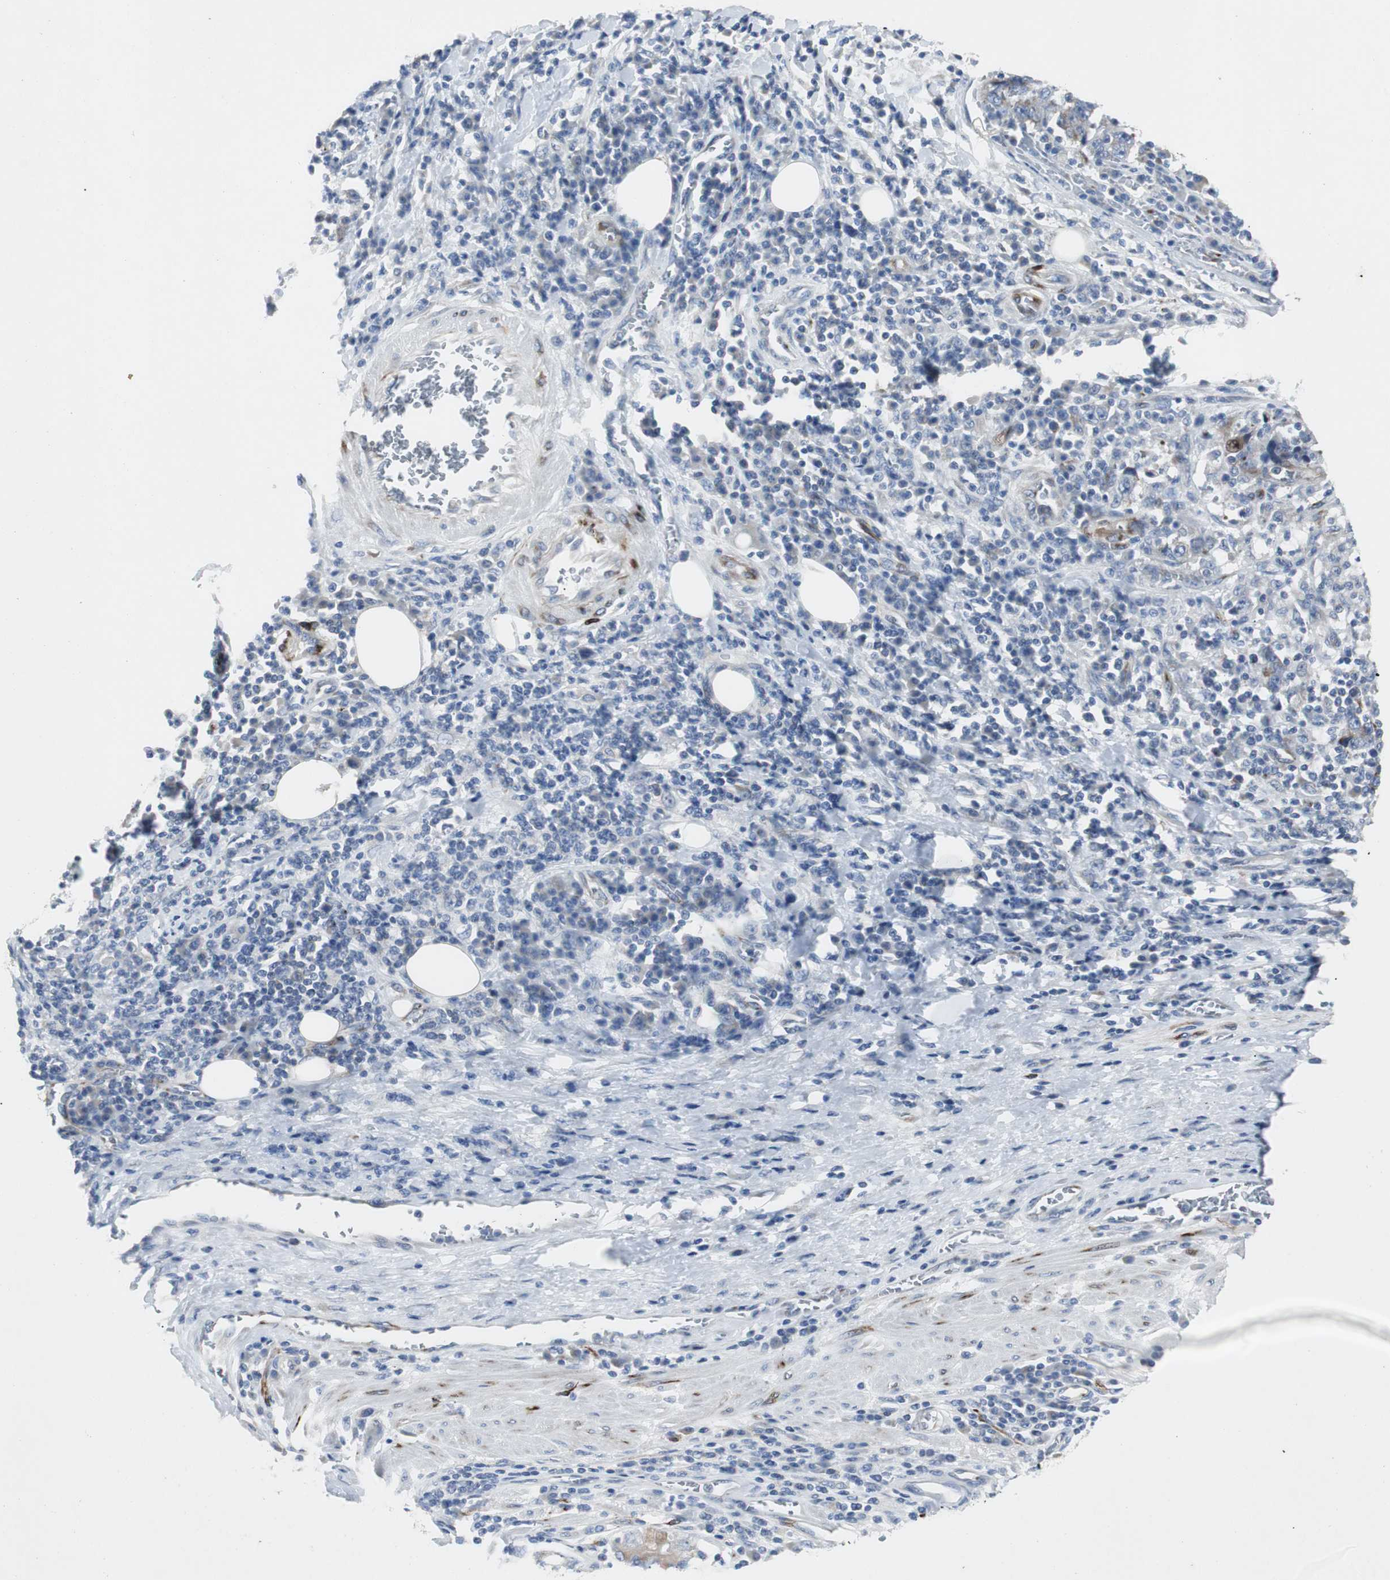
{"staining": {"intensity": "moderate", "quantity": "25%-75%", "location": "cytoplasmic/membranous"}, "tissue": "stomach cancer", "cell_type": "Tumor cells", "image_type": "cancer", "snomed": [{"axis": "morphology", "description": "Normal tissue, NOS"}, {"axis": "morphology", "description": "Adenocarcinoma, NOS"}, {"axis": "topography", "description": "Stomach, upper"}, {"axis": "topography", "description": "Stomach"}], "caption": "Brown immunohistochemical staining in human adenocarcinoma (stomach) exhibits moderate cytoplasmic/membranous positivity in about 25%-75% of tumor cells. Using DAB (brown) and hematoxylin (blue) stains, captured at high magnification using brightfield microscopy.", "gene": "BBC3", "patient": {"sex": "male", "age": 59}}